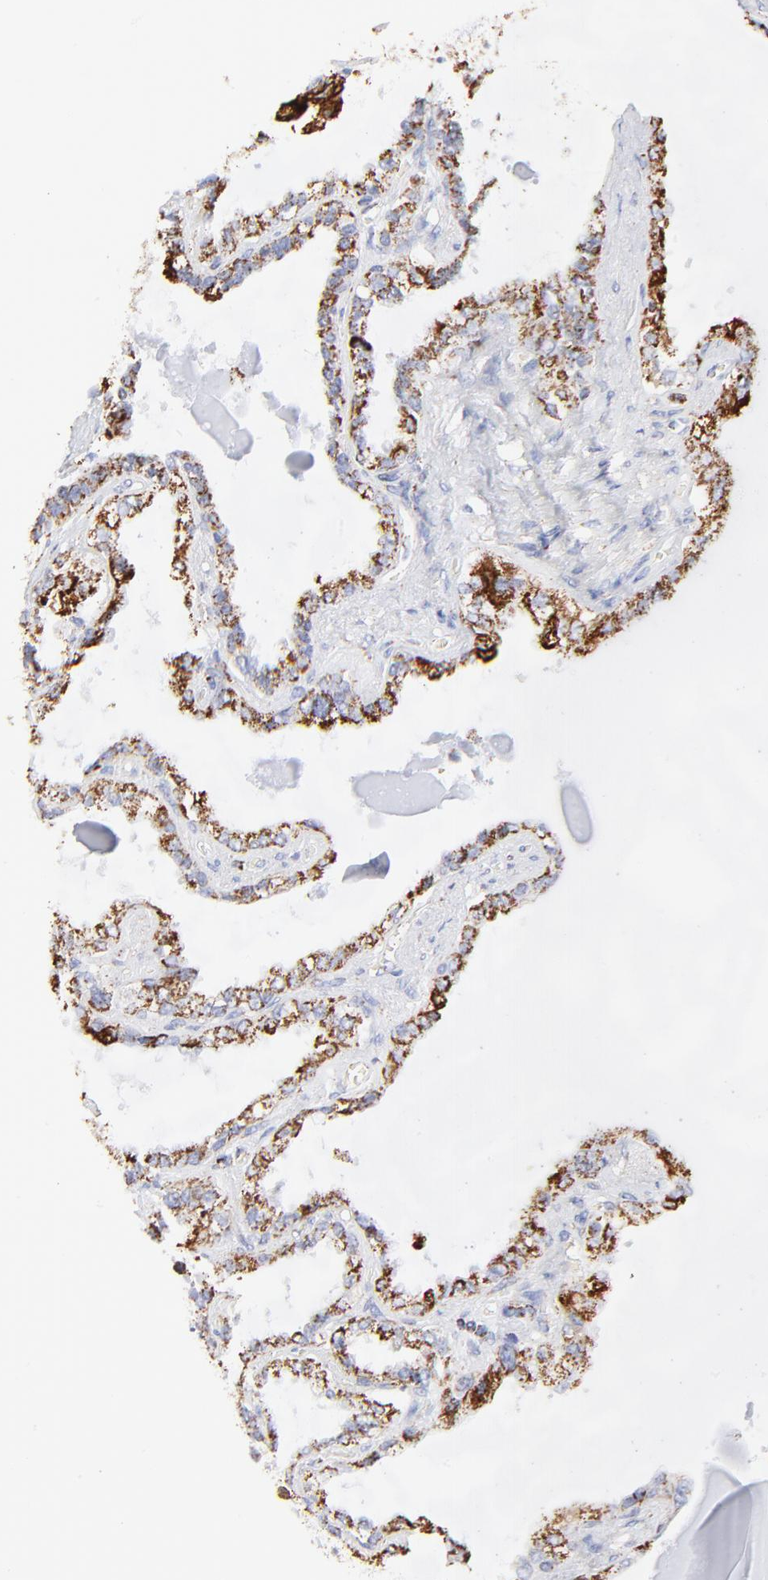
{"staining": {"intensity": "strong", "quantity": ">75%", "location": "cytoplasmic/membranous"}, "tissue": "seminal vesicle", "cell_type": "Glandular cells", "image_type": "normal", "snomed": [{"axis": "morphology", "description": "Normal tissue, NOS"}, {"axis": "morphology", "description": "Inflammation, NOS"}, {"axis": "topography", "description": "Urinary bladder"}, {"axis": "topography", "description": "Prostate"}, {"axis": "topography", "description": "Seminal veicle"}], "caption": "Strong cytoplasmic/membranous expression is seen in about >75% of glandular cells in normal seminal vesicle.", "gene": "COX4I1", "patient": {"sex": "male", "age": 82}}